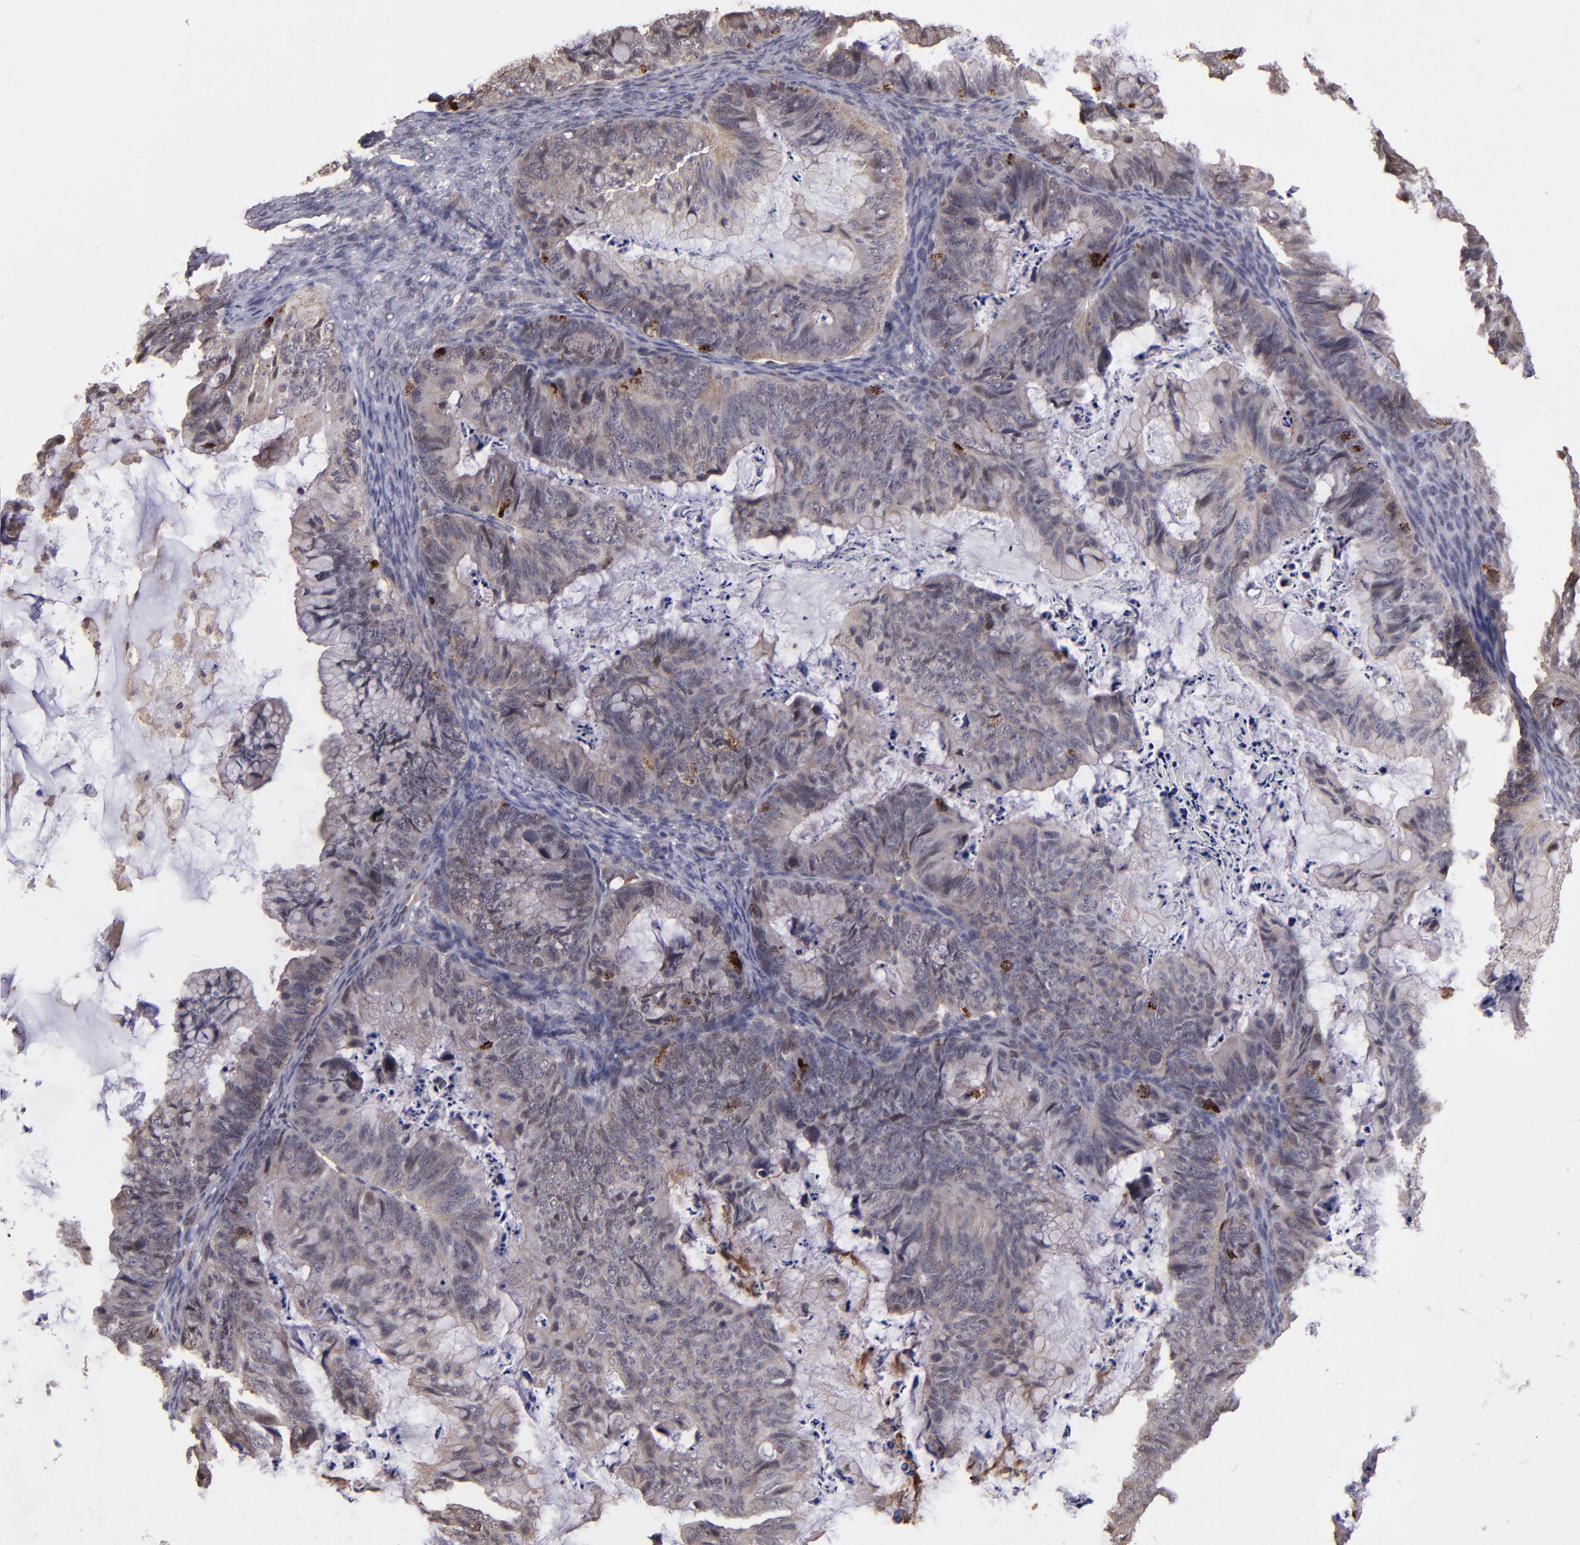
{"staining": {"intensity": "weak", "quantity": "25%-75%", "location": "cytoplasmic/membranous"}, "tissue": "ovarian cancer", "cell_type": "Tumor cells", "image_type": "cancer", "snomed": [{"axis": "morphology", "description": "Cystadenocarcinoma, mucinous, NOS"}, {"axis": "topography", "description": "Ovary"}], "caption": "This photomicrograph demonstrates ovarian mucinous cystadenocarcinoma stained with immunohistochemistry (IHC) to label a protein in brown. The cytoplasmic/membranous of tumor cells show weak positivity for the protein. Nuclei are counter-stained blue.", "gene": "SIPA1L1", "patient": {"sex": "female", "age": 36}}